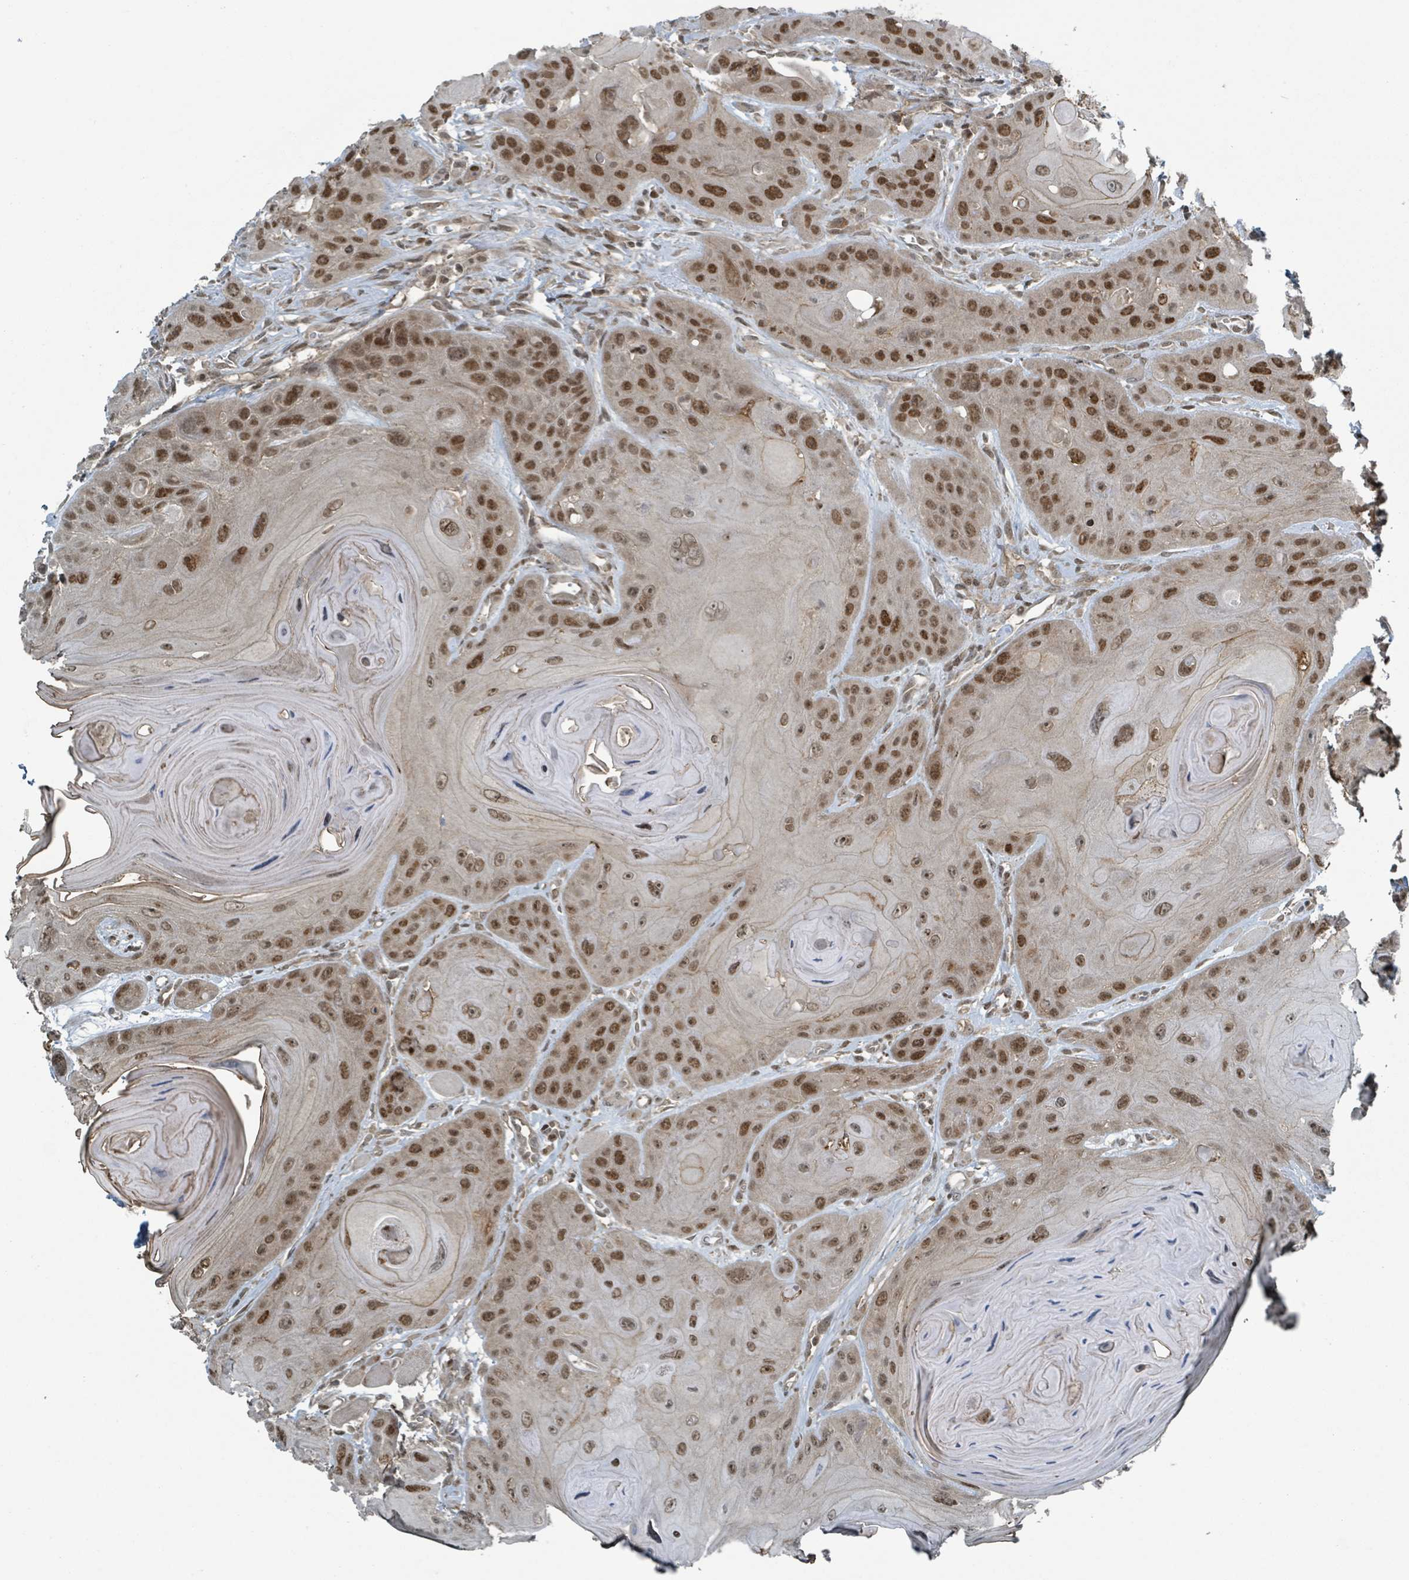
{"staining": {"intensity": "moderate", "quantity": ">75%", "location": "nuclear"}, "tissue": "head and neck cancer", "cell_type": "Tumor cells", "image_type": "cancer", "snomed": [{"axis": "morphology", "description": "Squamous cell carcinoma, NOS"}, {"axis": "topography", "description": "Head-Neck"}], "caption": "A medium amount of moderate nuclear positivity is present in about >75% of tumor cells in head and neck cancer (squamous cell carcinoma) tissue. The staining was performed using DAB (3,3'-diaminobenzidine) to visualize the protein expression in brown, while the nuclei were stained in blue with hematoxylin (Magnification: 20x).", "gene": "PHIP", "patient": {"sex": "female", "age": 59}}